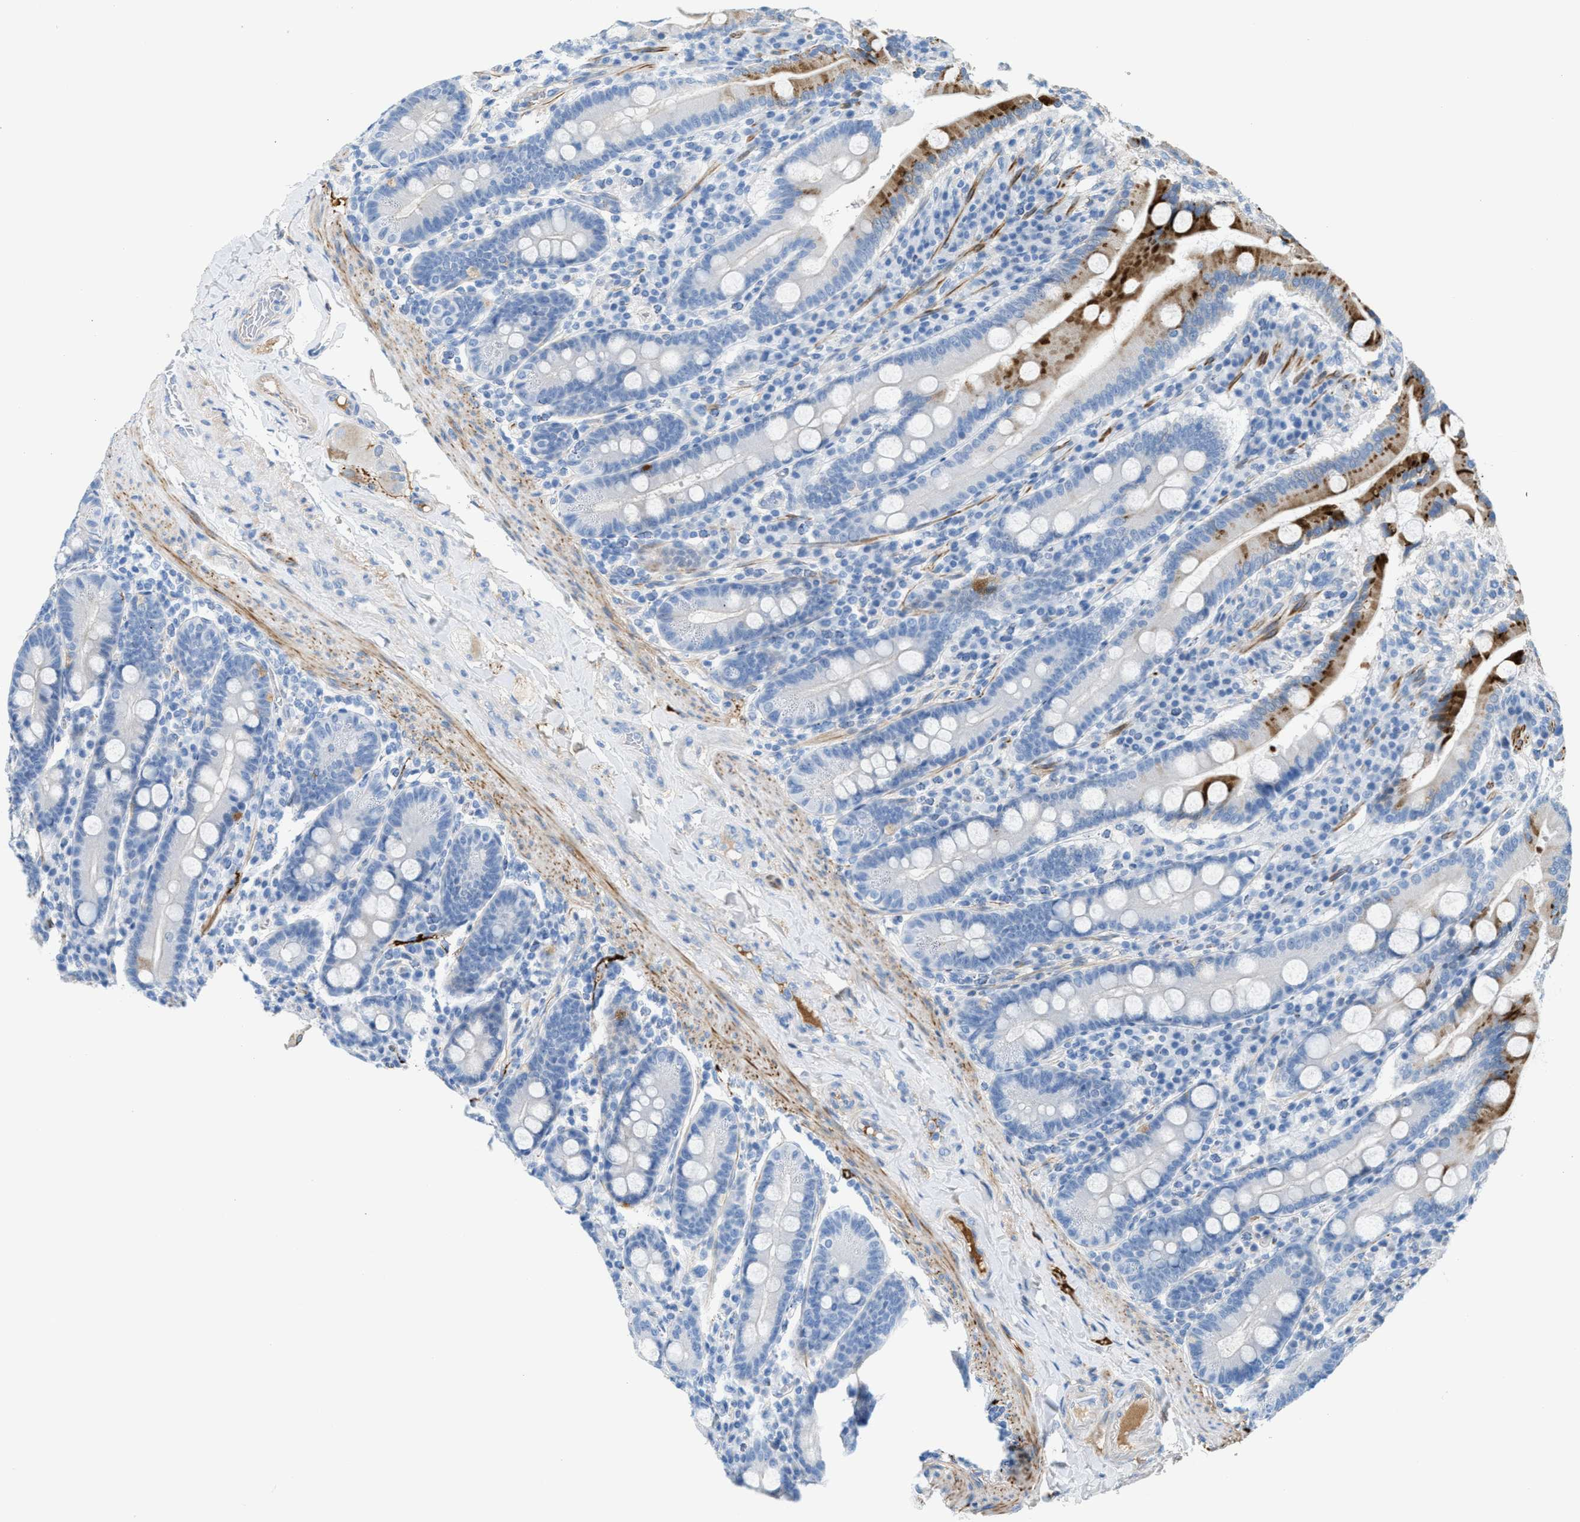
{"staining": {"intensity": "strong", "quantity": "25%-75%", "location": "cytoplasmic/membranous"}, "tissue": "duodenum", "cell_type": "Glandular cells", "image_type": "normal", "snomed": [{"axis": "morphology", "description": "Normal tissue, NOS"}, {"axis": "topography", "description": "Duodenum"}], "caption": "This image exhibits IHC staining of normal duodenum, with high strong cytoplasmic/membranous expression in approximately 25%-75% of glandular cells.", "gene": "MPP3", "patient": {"sex": "male", "age": 50}}